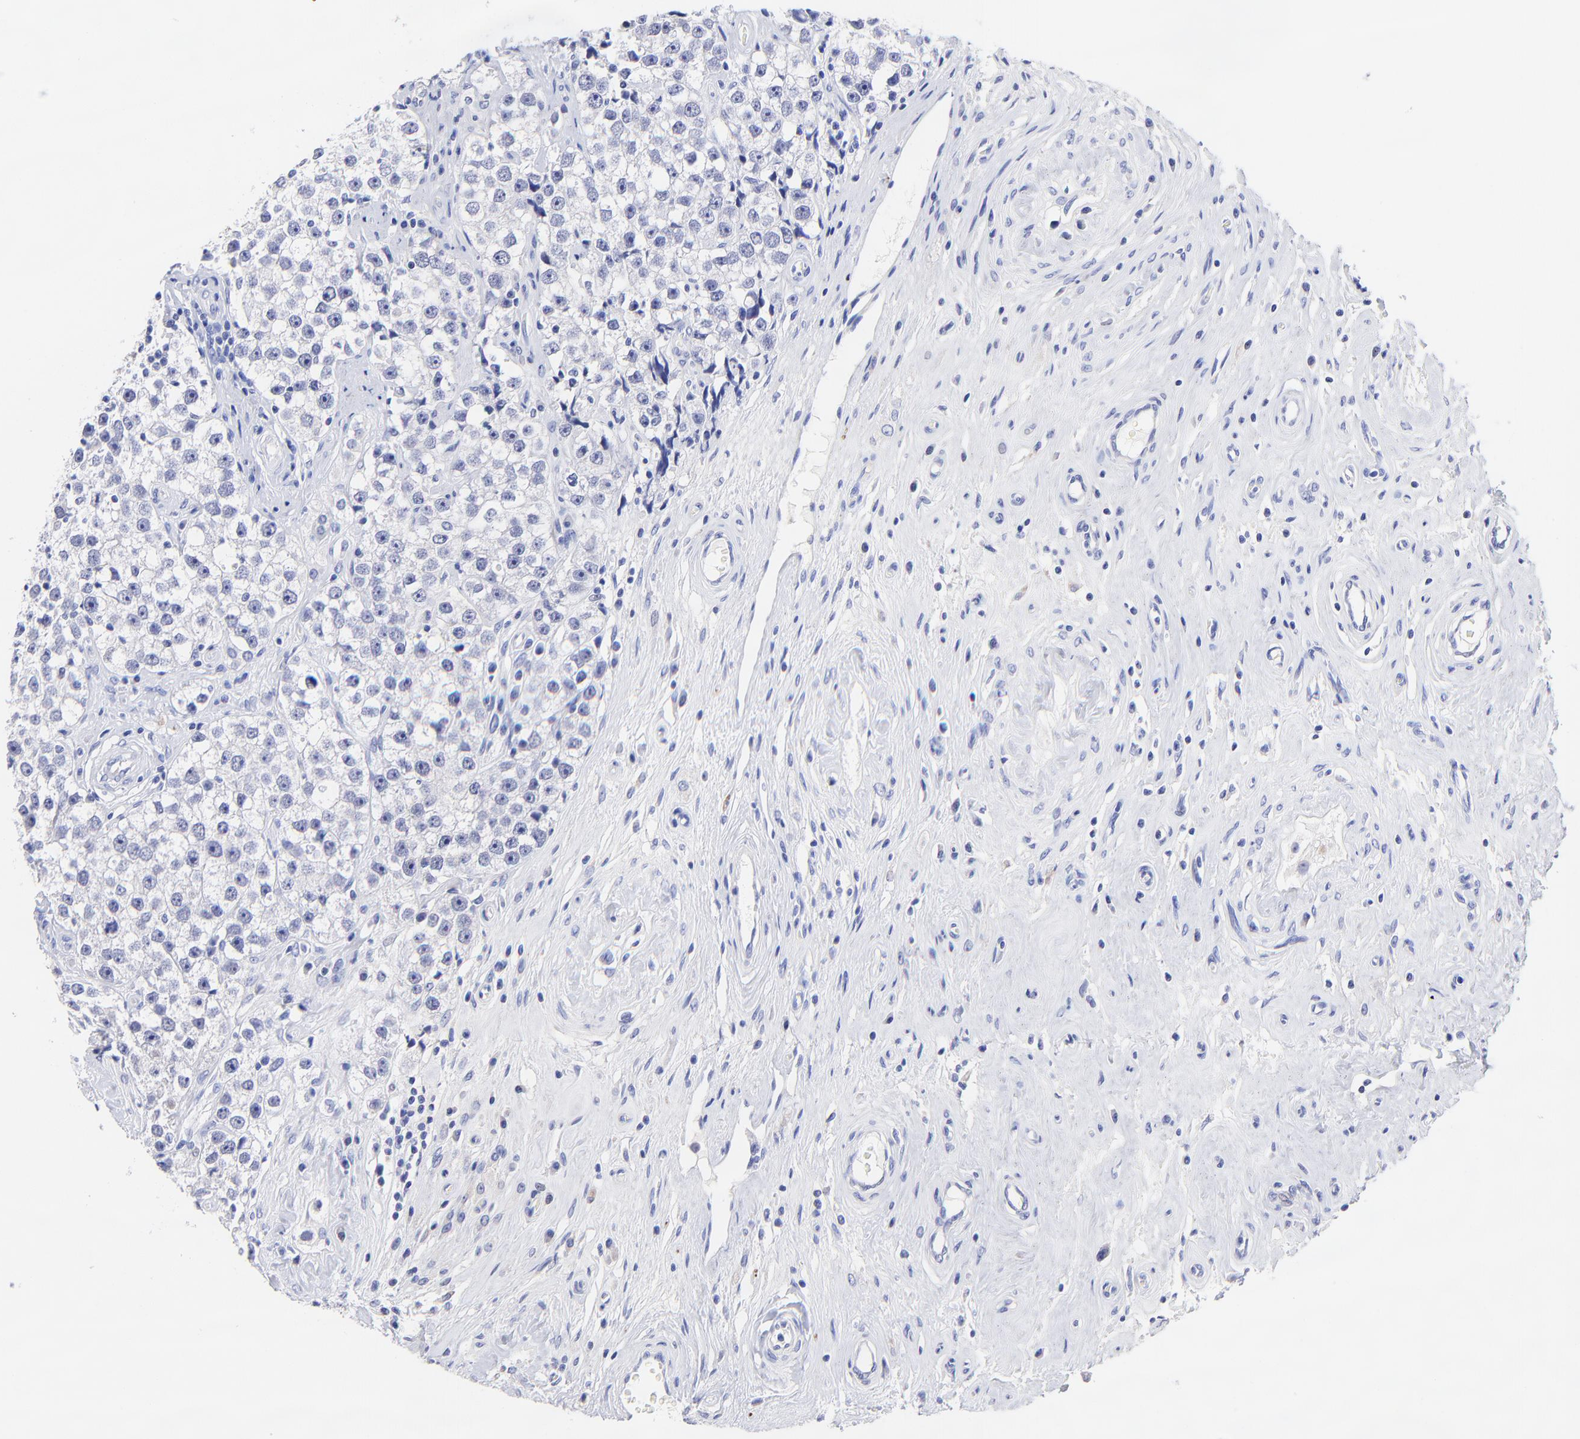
{"staining": {"intensity": "negative", "quantity": "none", "location": "none"}, "tissue": "testis cancer", "cell_type": "Tumor cells", "image_type": "cancer", "snomed": [{"axis": "morphology", "description": "Seminoma, NOS"}, {"axis": "topography", "description": "Testis"}], "caption": "There is no significant staining in tumor cells of testis seminoma.", "gene": "RAB3A", "patient": {"sex": "male", "age": 32}}